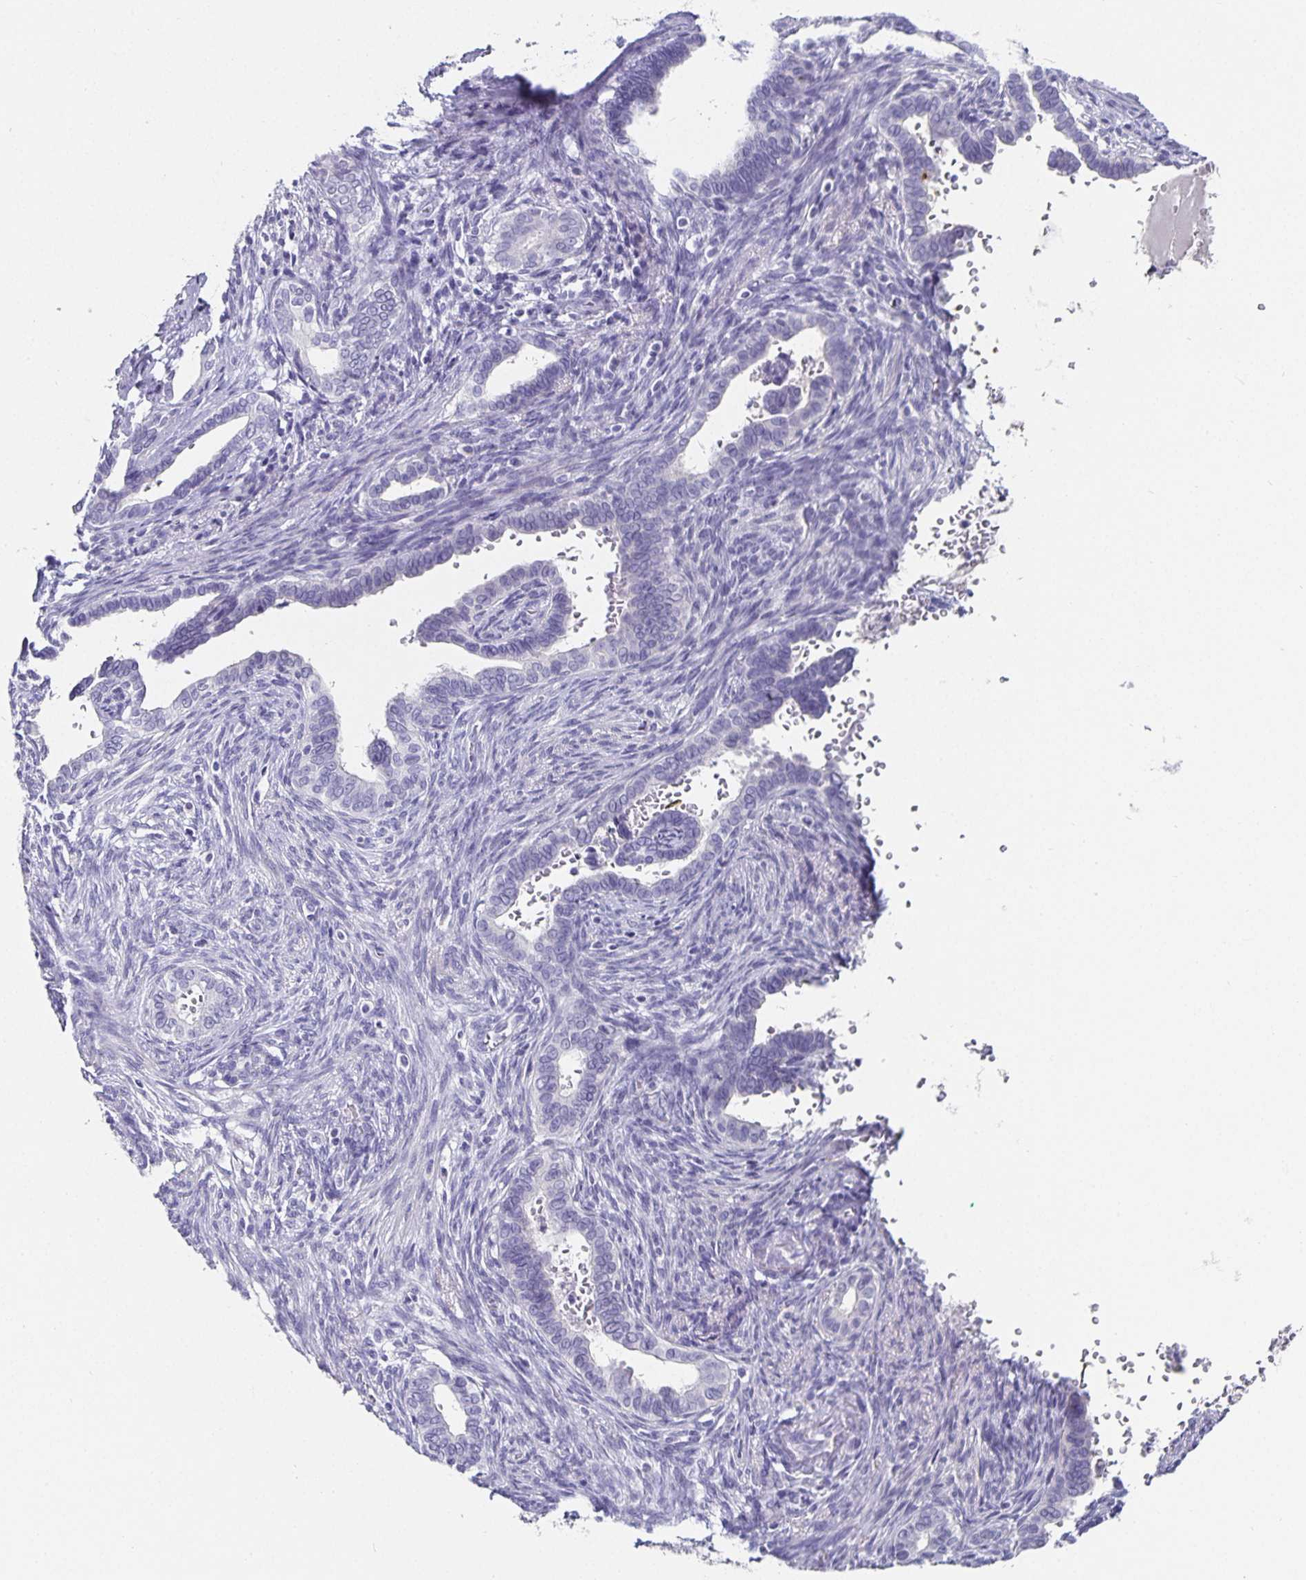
{"staining": {"intensity": "negative", "quantity": "none", "location": "none"}, "tissue": "cervical cancer", "cell_type": "Tumor cells", "image_type": "cancer", "snomed": [{"axis": "morphology", "description": "Adenocarcinoma, NOS"}, {"axis": "morphology", "description": "Adenocarcinoma, Low grade"}, {"axis": "topography", "description": "Cervix"}], "caption": "Micrograph shows no protein staining in tumor cells of cervical cancer (adenocarcinoma) tissue.", "gene": "CHGA", "patient": {"sex": "female", "age": 35}}